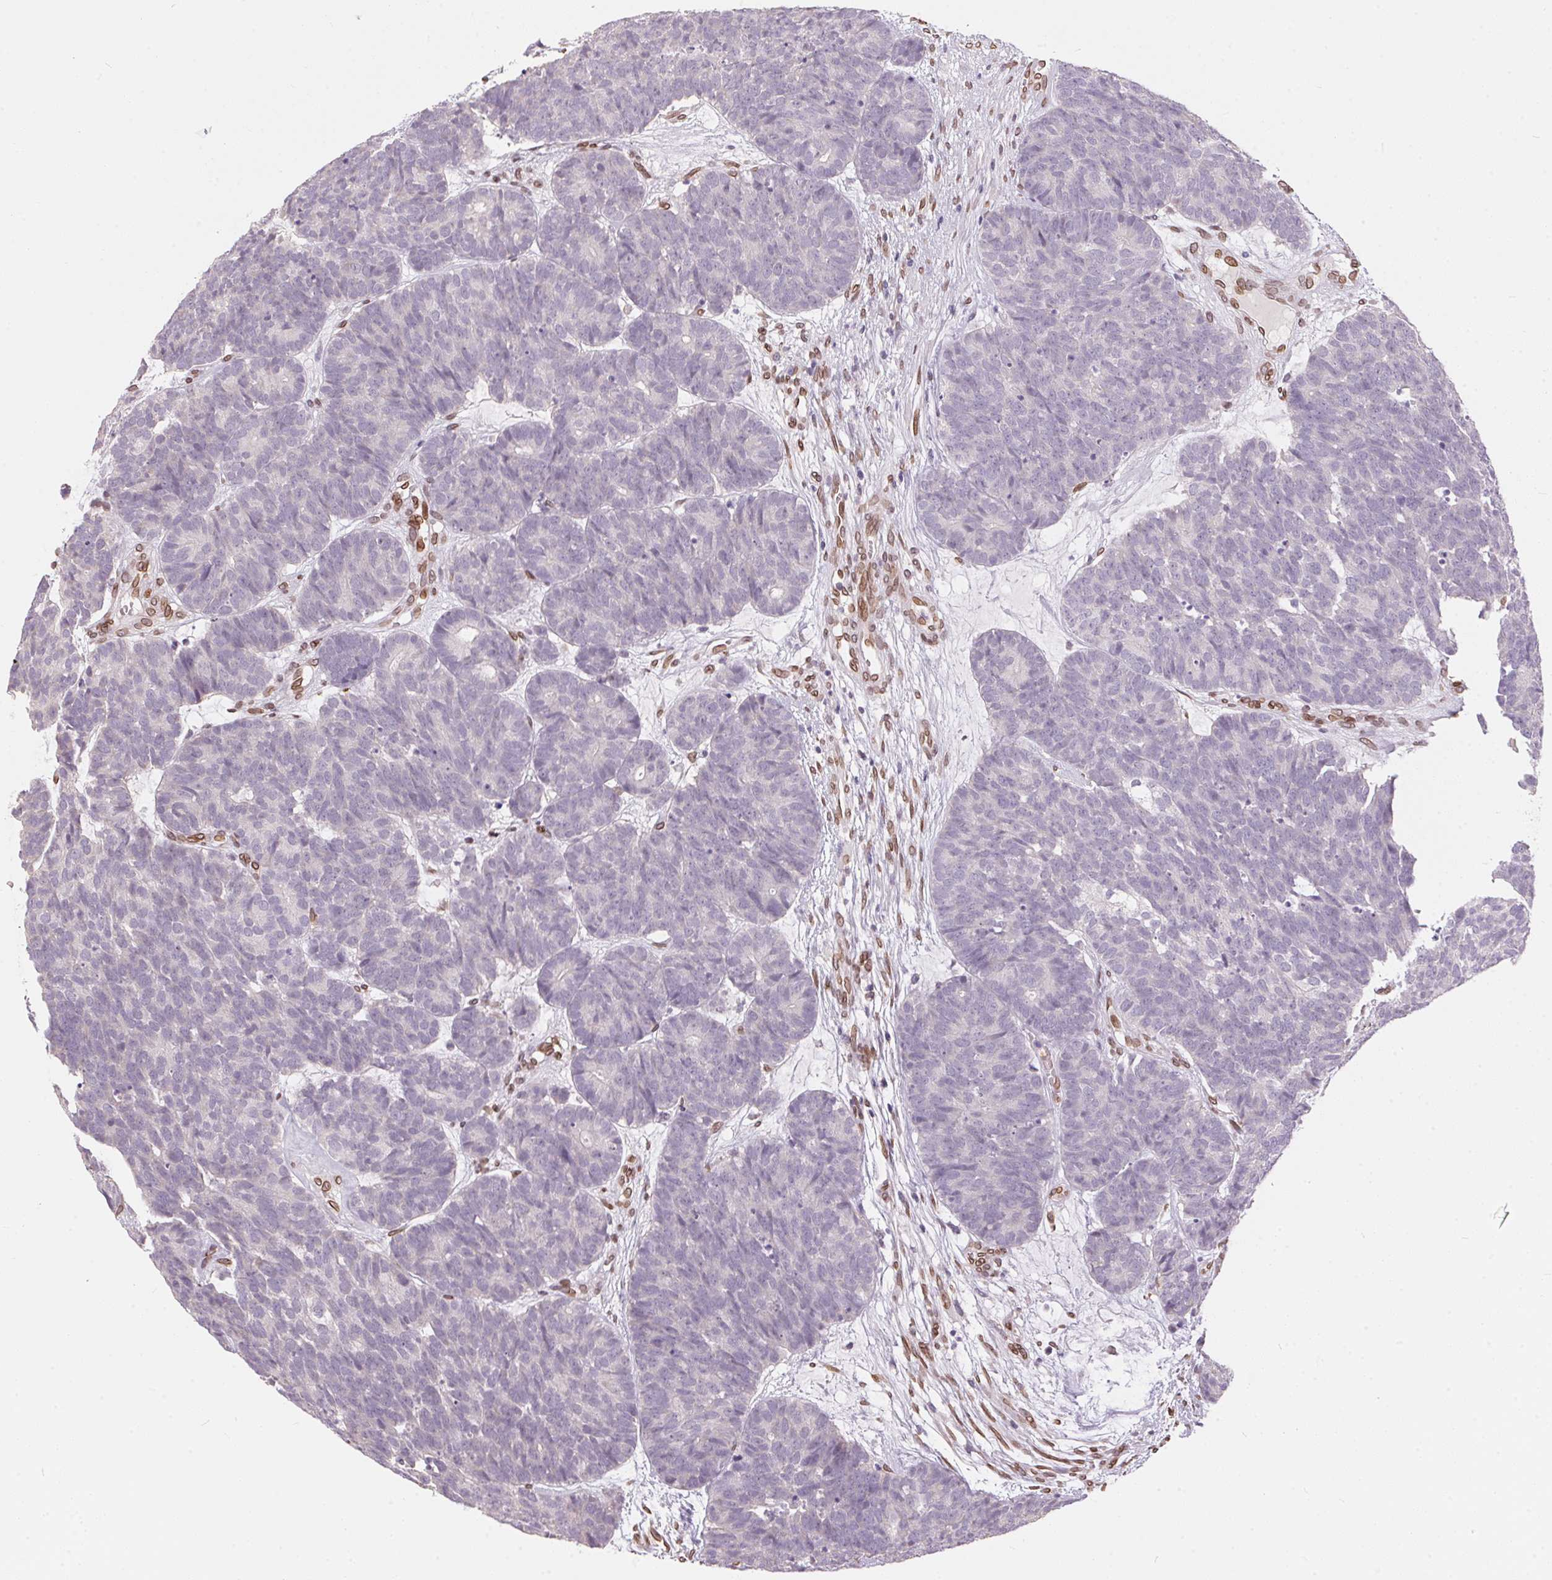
{"staining": {"intensity": "negative", "quantity": "none", "location": "none"}, "tissue": "head and neck cancer", "cell_type": "Tumor cells", "image_type": "cancer", "snomed": [{"axis": "morphology", "description": "Adenocarcinoma, NOS"}, {"axis": "topography", "description": "Head-Neck"}], "caption": "Protein analysis of adenocarcinoma (head and neck) displays no significant positivity in tumor cells.", "gene": "TMEM175", "patient": {"sex": "female", "age": 81}}